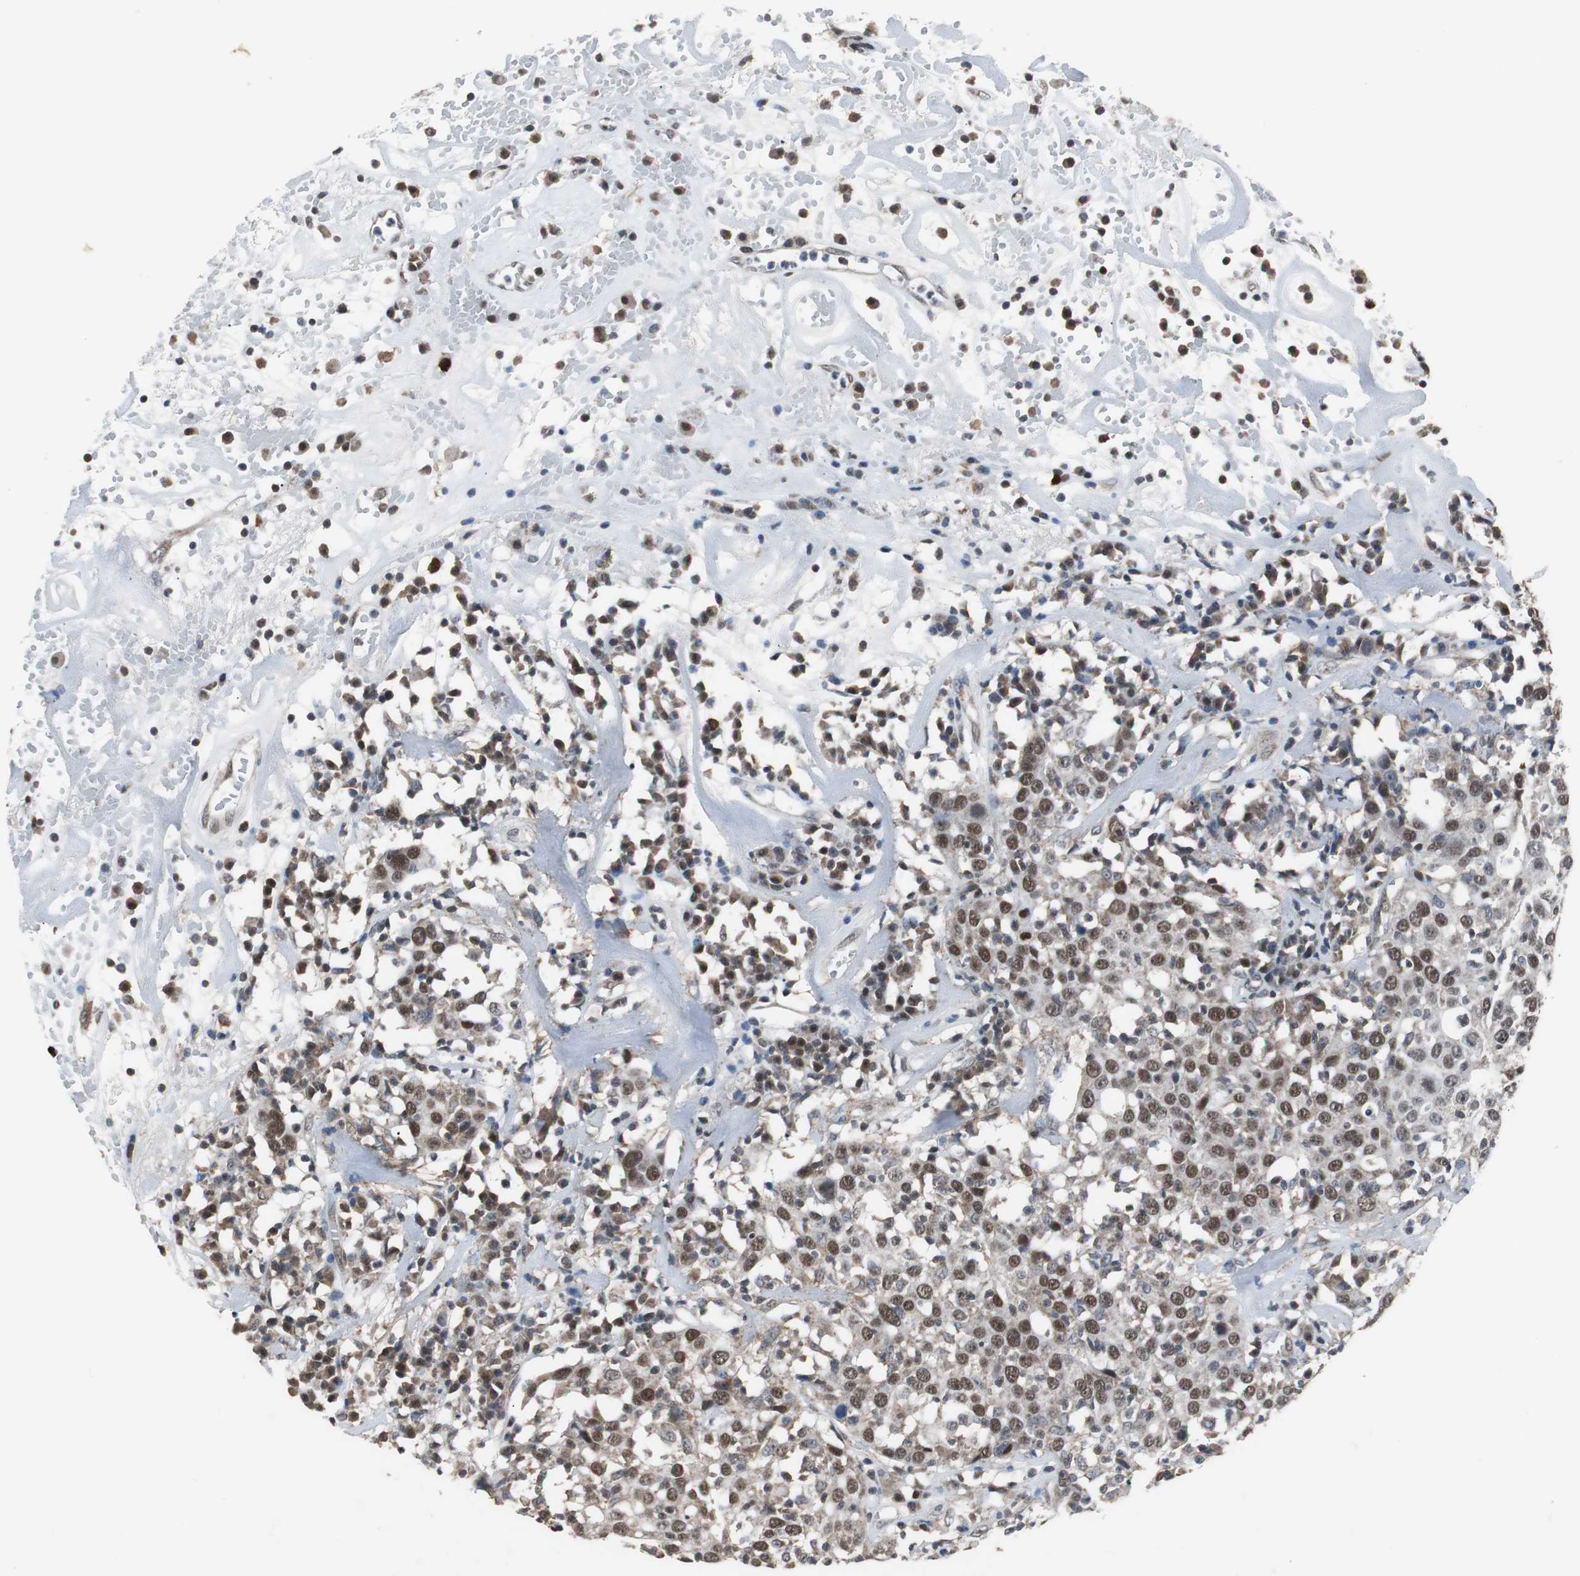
{"staining": {"intensity": "strong", "quantity": ">75%", "location": "nuclear"}, "tissue": "head and neck cancer", "cell_type": "Tumor cells", "image_type": "cancer", "snomed": [{"axis": "morphology", "description": "Adenocarcinoma, NOS"}, {"axis": "topography", "description": "Salivary gland"}, {"axis": "topography", "description": "Head-Neck"}], "caption": "Head and neck cancer (adenocarcinoma) tissue shows strong nuclear expression in about >75% of tumor cells The staining was performed using DAB, with brown indicating positive protein expression. Nuclei are stained blue with hematoxylin.", "gene": "ZHX2", "patient": {"sex": "female", "age": 65}}